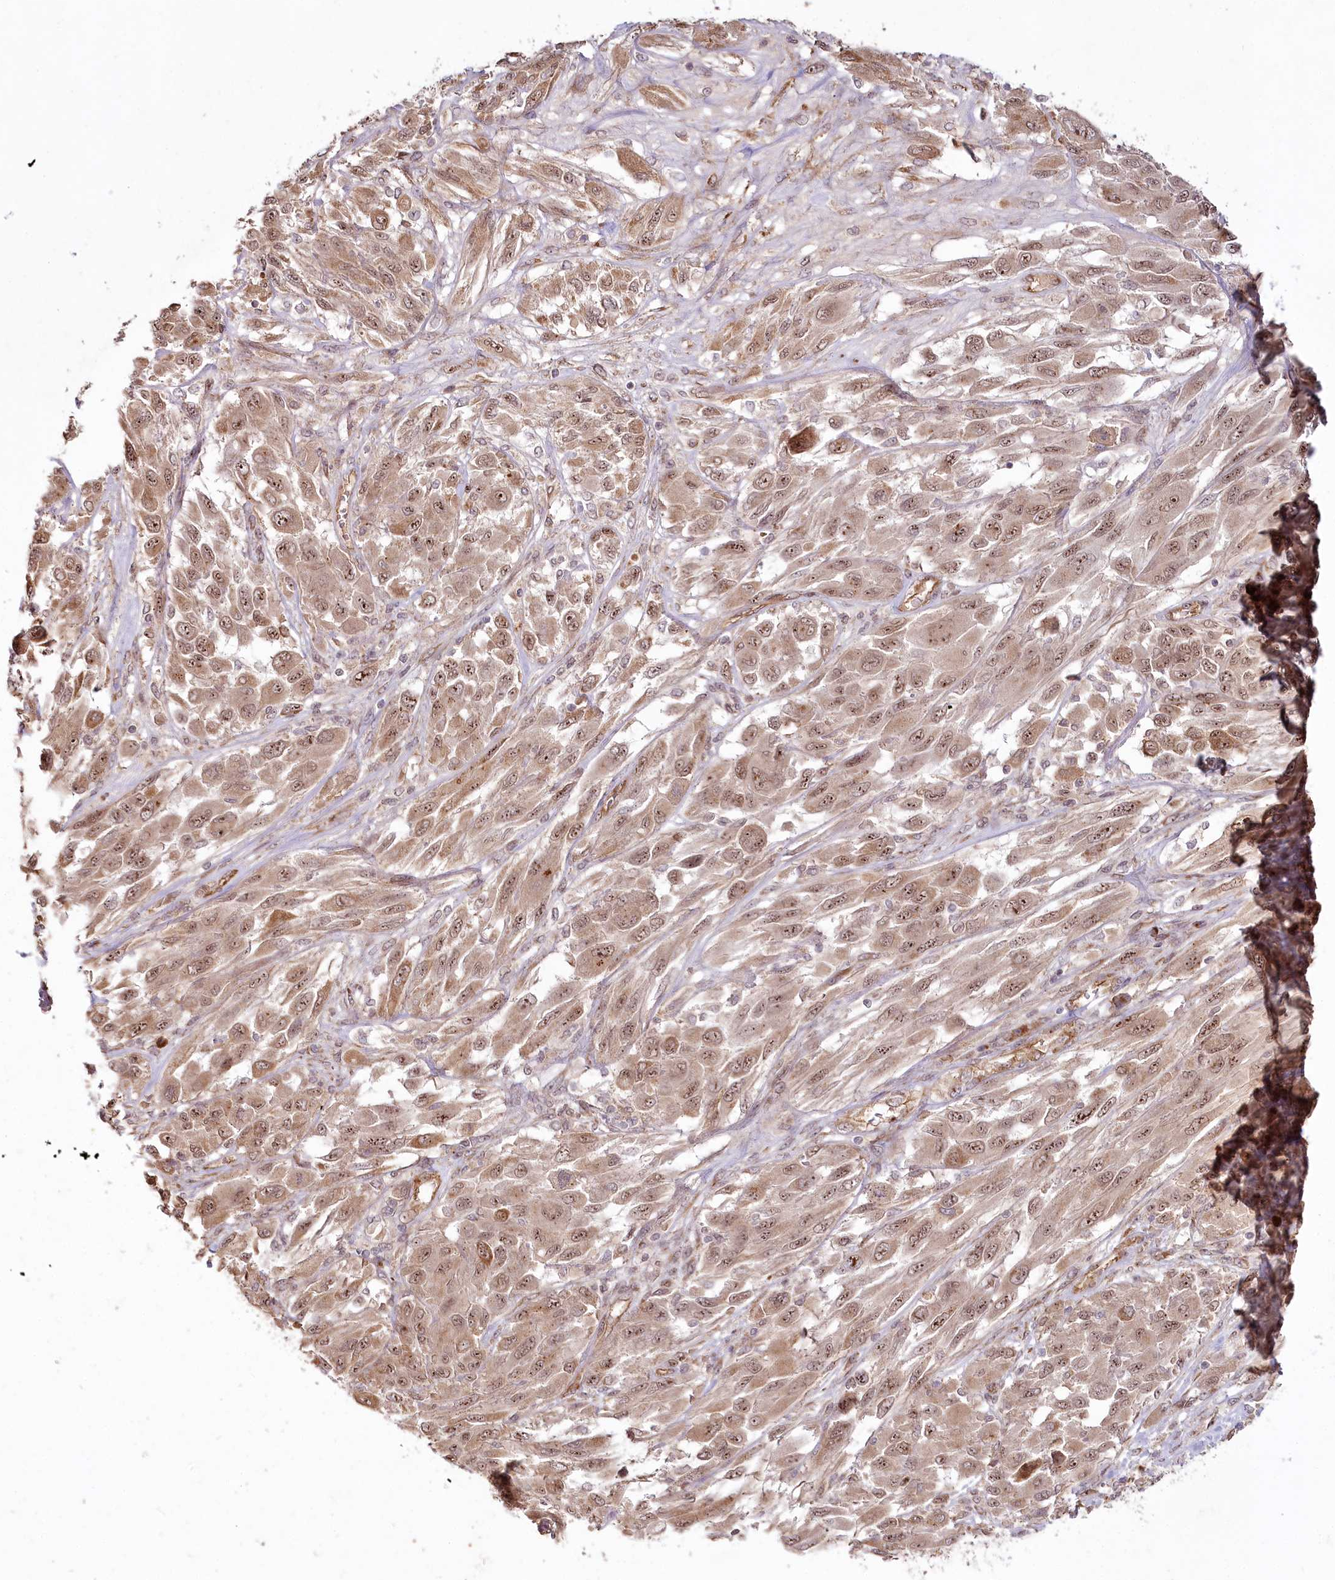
{"staining": {"intensity": "moderate", "quantity": ">75%", "location": "cytoplasmic/membranous,nuclear"}, "tissue": "melanoma", "cell_type": "Tumor cells", "image_type": "cancer", "snomed": [{"axis": "morphology", "description": "Malignant melanoma, NOS"}, {"axis": "topography", "description": "Skin"}], "caption": "Immunohistochemistry (IHC) image of human malignant melanoma stained for a protein (brown), which exhibits medium levels of moderate cytoplasmic/membranous and nuclear staining in about >75% of tumor cells.", "gene": "ALKBH8", "patient": {"sex": "female", "age": 91}}